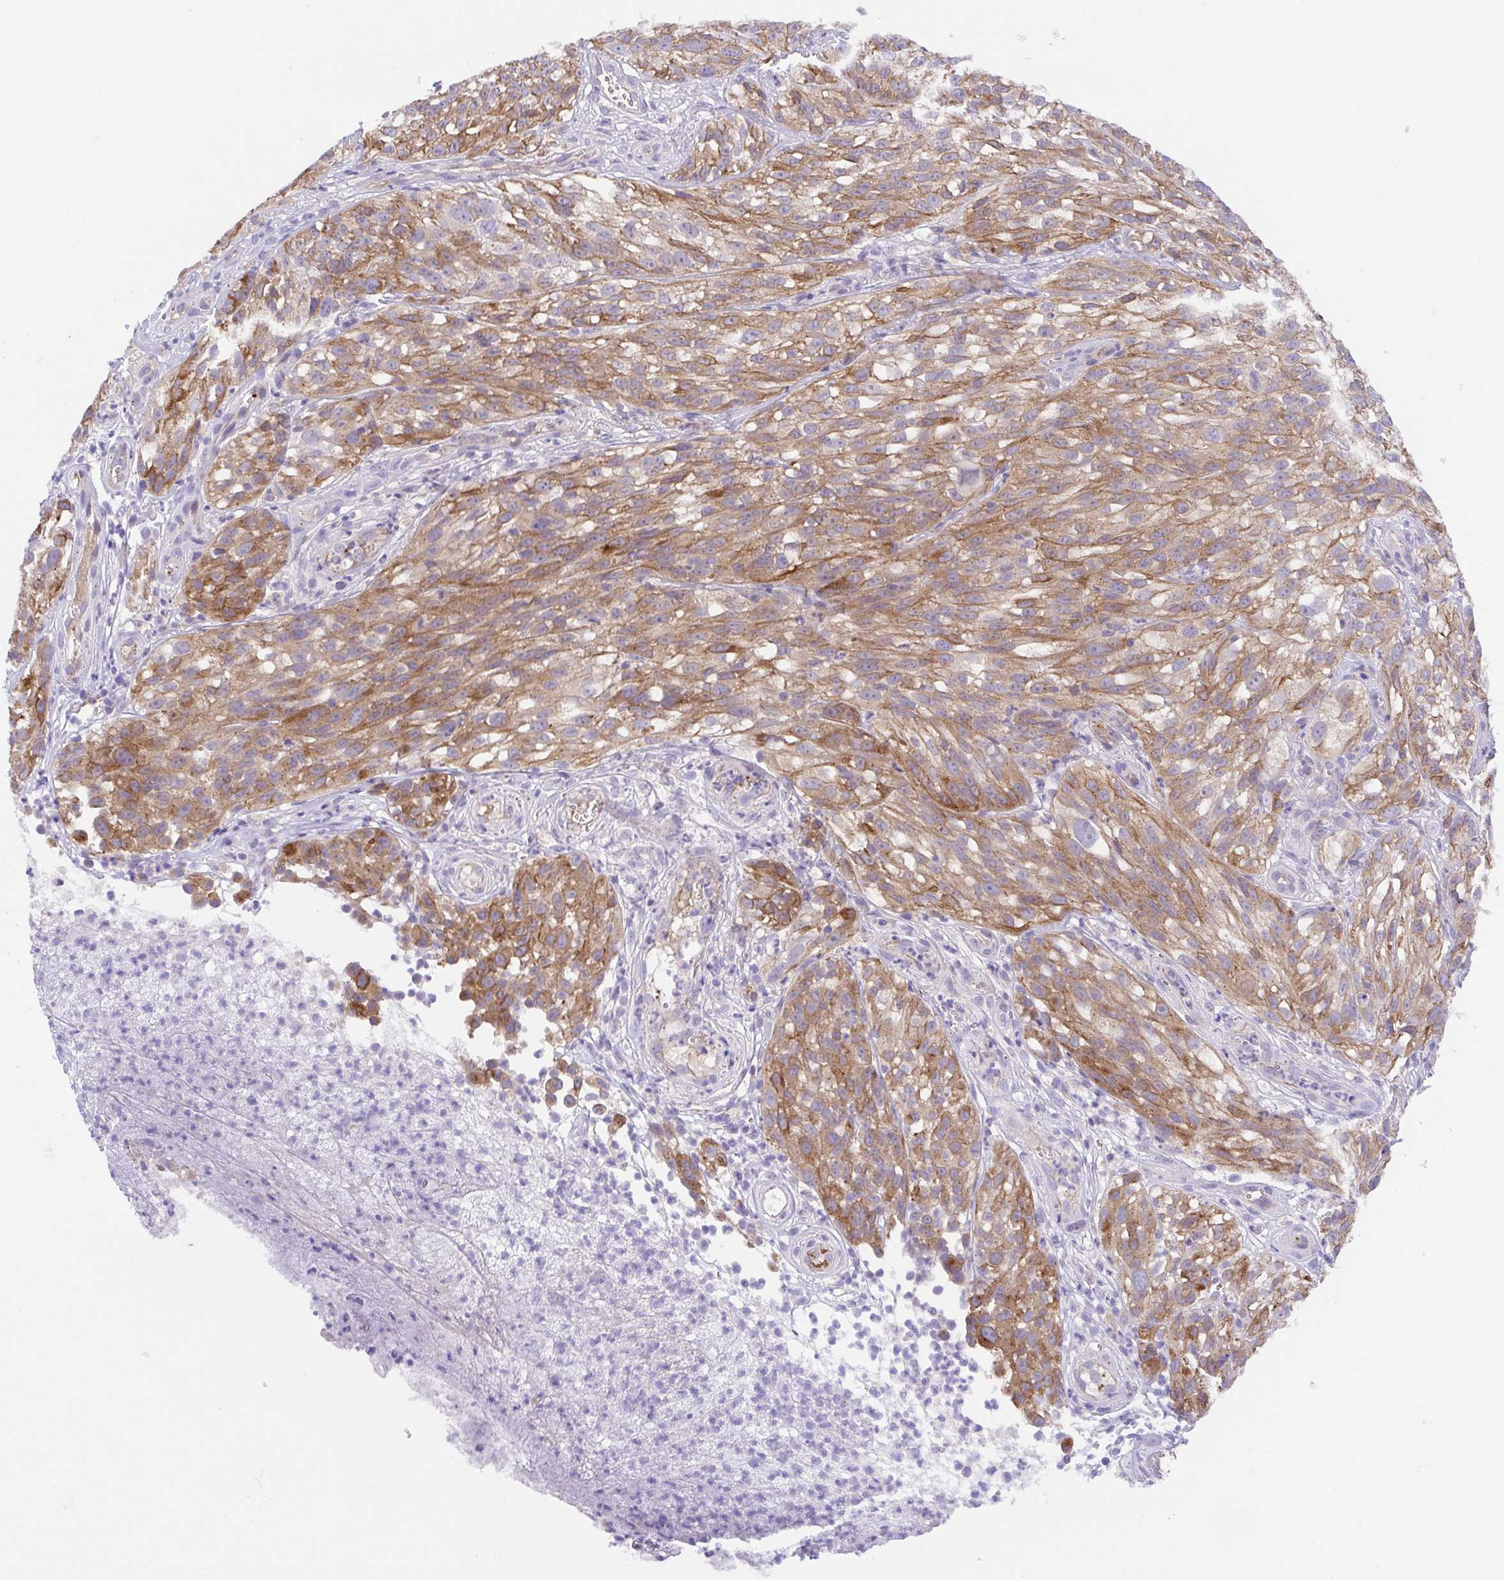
{"staining": {"intensity": "moderate", "quantity": ">75%", "location": "cytoplasmic/membranous"}, "tissue": "melanoma", "cell_type": "Tumor cells", "image_type": "cancer", "snomed": [{"axis": "morphology", "description": "Malignant melanoma, NOS"}, {"axis": "topography", "description": "Skin"}], "caption": "High-power microscopy captured an immunohistochemistry image of malignant melanoma, revealing moderate cytoplasmic/membranous staining in about >75% of tumor cells.", "gene": "SLC13A1", "patient": {"sex": "female", "age": 85}}